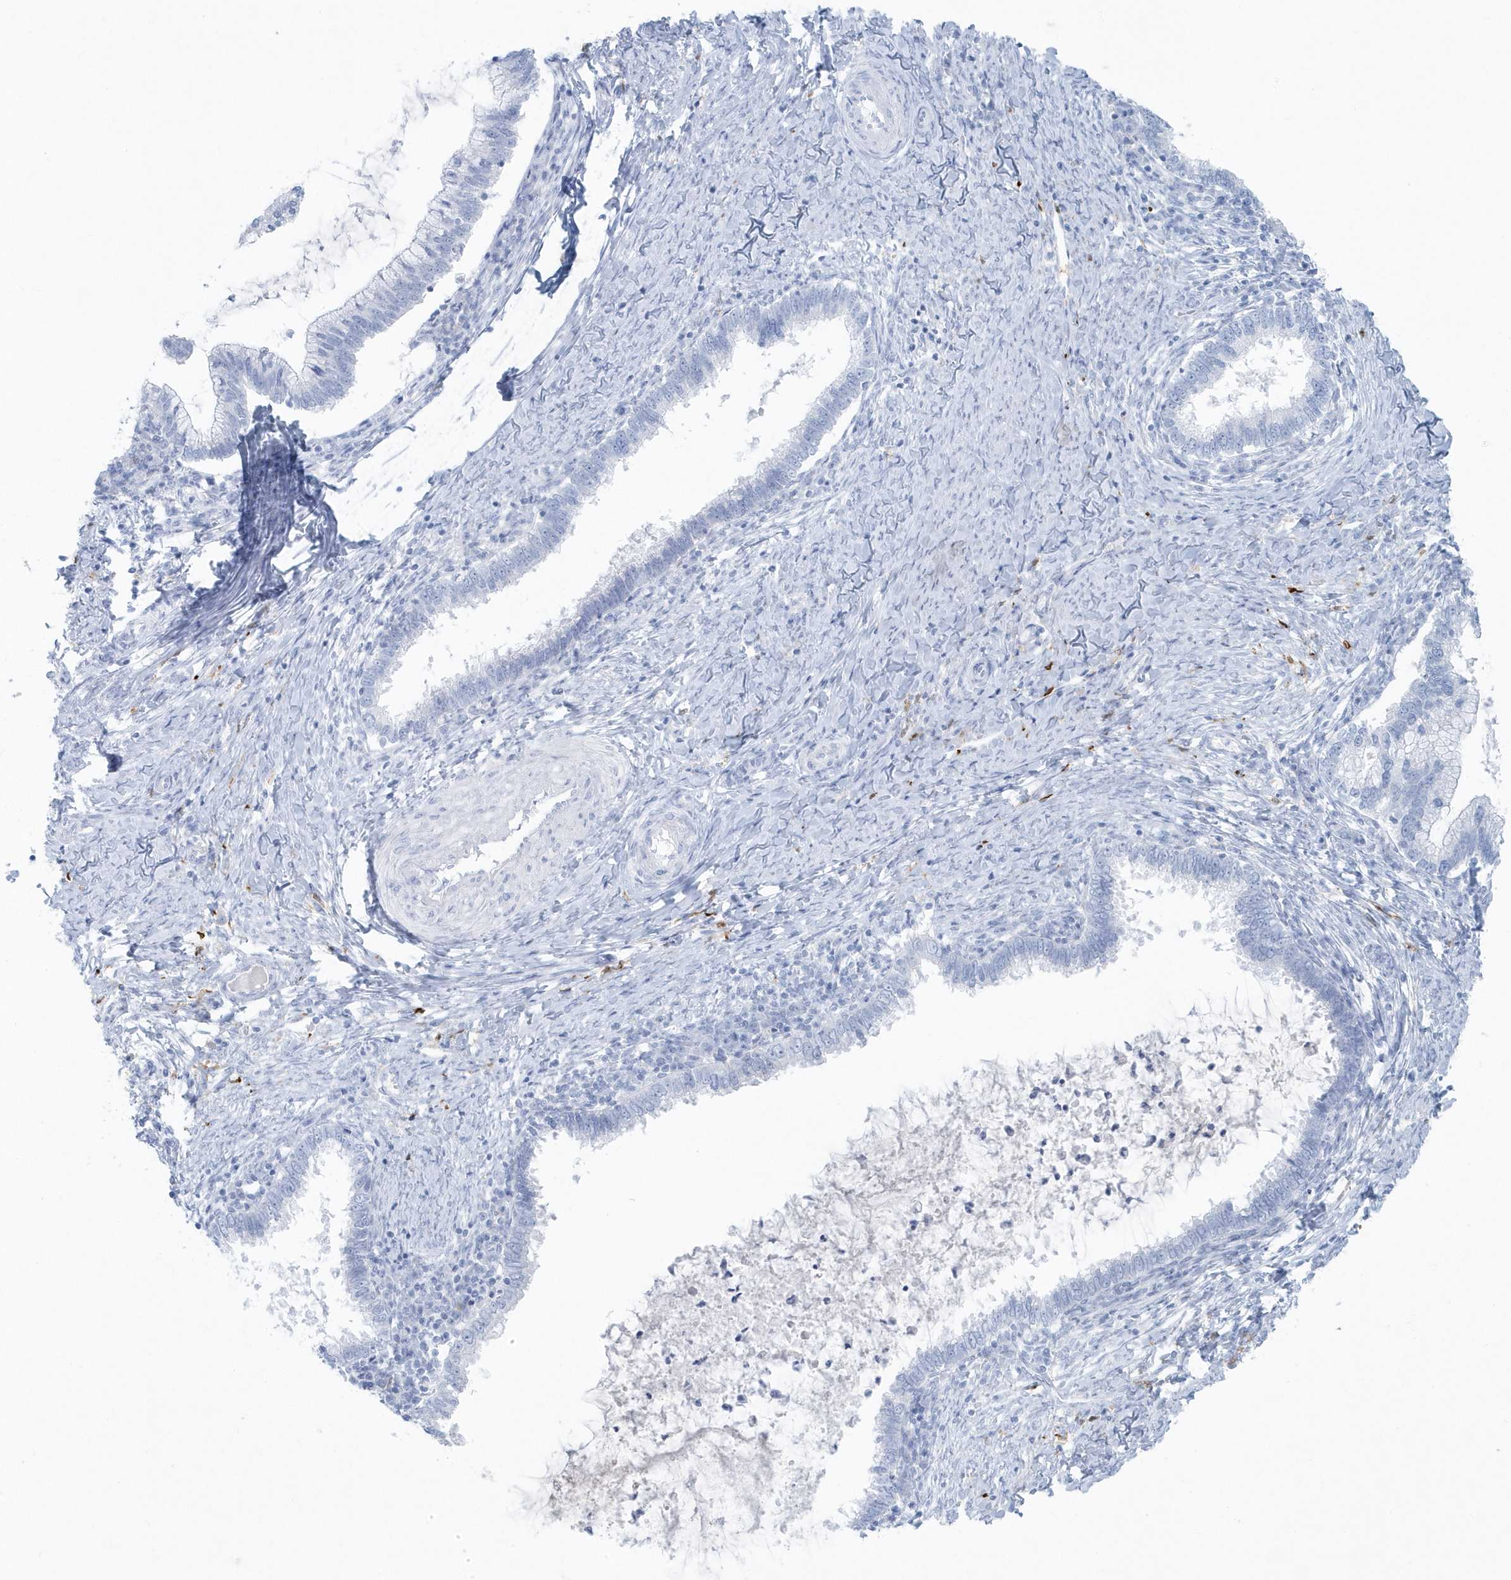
{"staining": {"intensity": "negative", "quantity": "none", "location": "none"}, "tissue": "cervical cancer", "cell_type": "Tumor cells", "image_type": "cancer", "snomed": [{"axis": "morphology", "description": "Adenocarcinoma, NOS"}, {"axis": "topography", "description": "Cervix"}], "caption": "The histopathology image displays no staining of tumor cells in cervical cancer.", "gene": "FAM98A", "patient": {"sex": "female", "age": 36}}